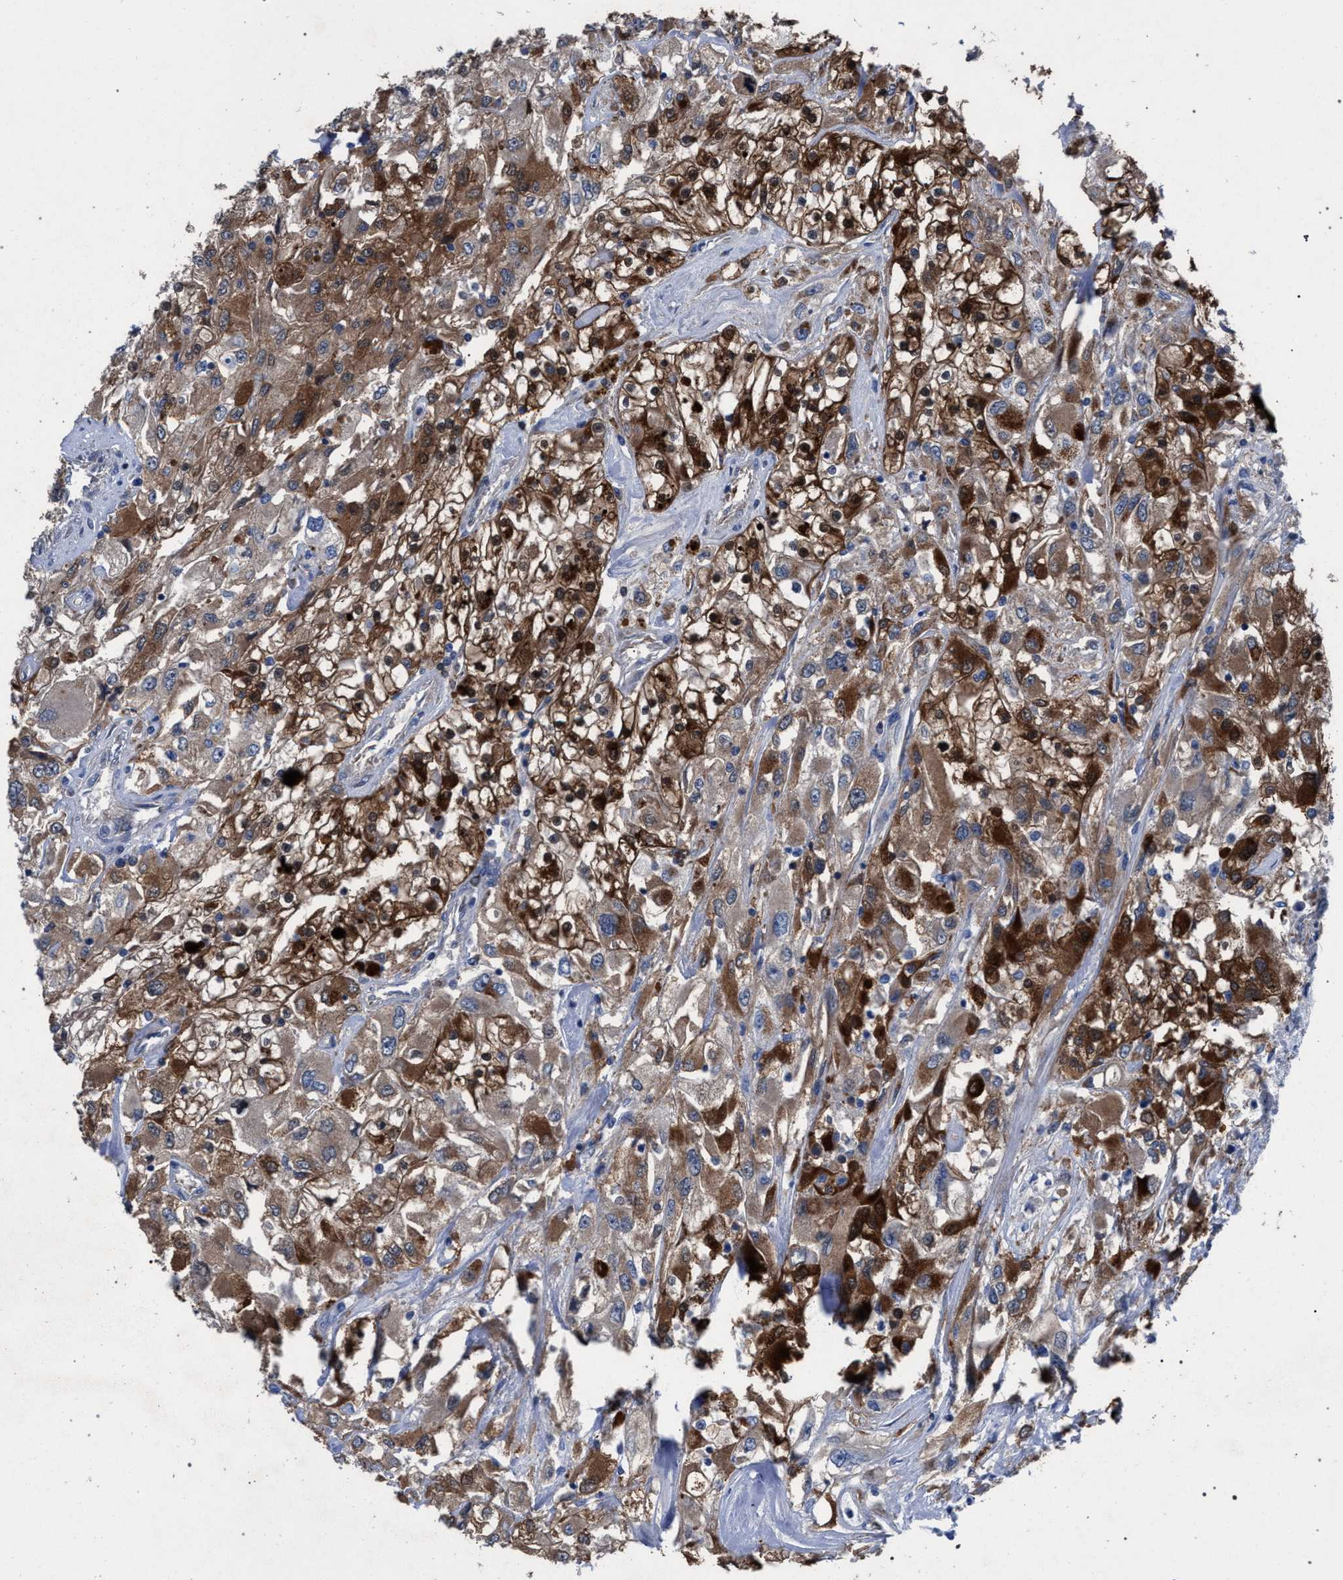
{"staining": {"intensity": "strong", "quantity": ">75%", "location": "cytoplasmic/membranous"}, "tissue": "renal cancer", "cell_type": "Tumor cells", "image_type": "cancer", "snomed": [{"axis": "morphology", "description": "Adenocarcinoma, NOS"}, {"axis": "topography", "description": "Kidney"}], "caption": "This is an image of immunohistochemistry staining of renal cancer, which shows strong staining in the cytoplasmic/membranous of tumor cells.", "gene": "CRYZ", "patient": {"sex": "female", "age": 52}}